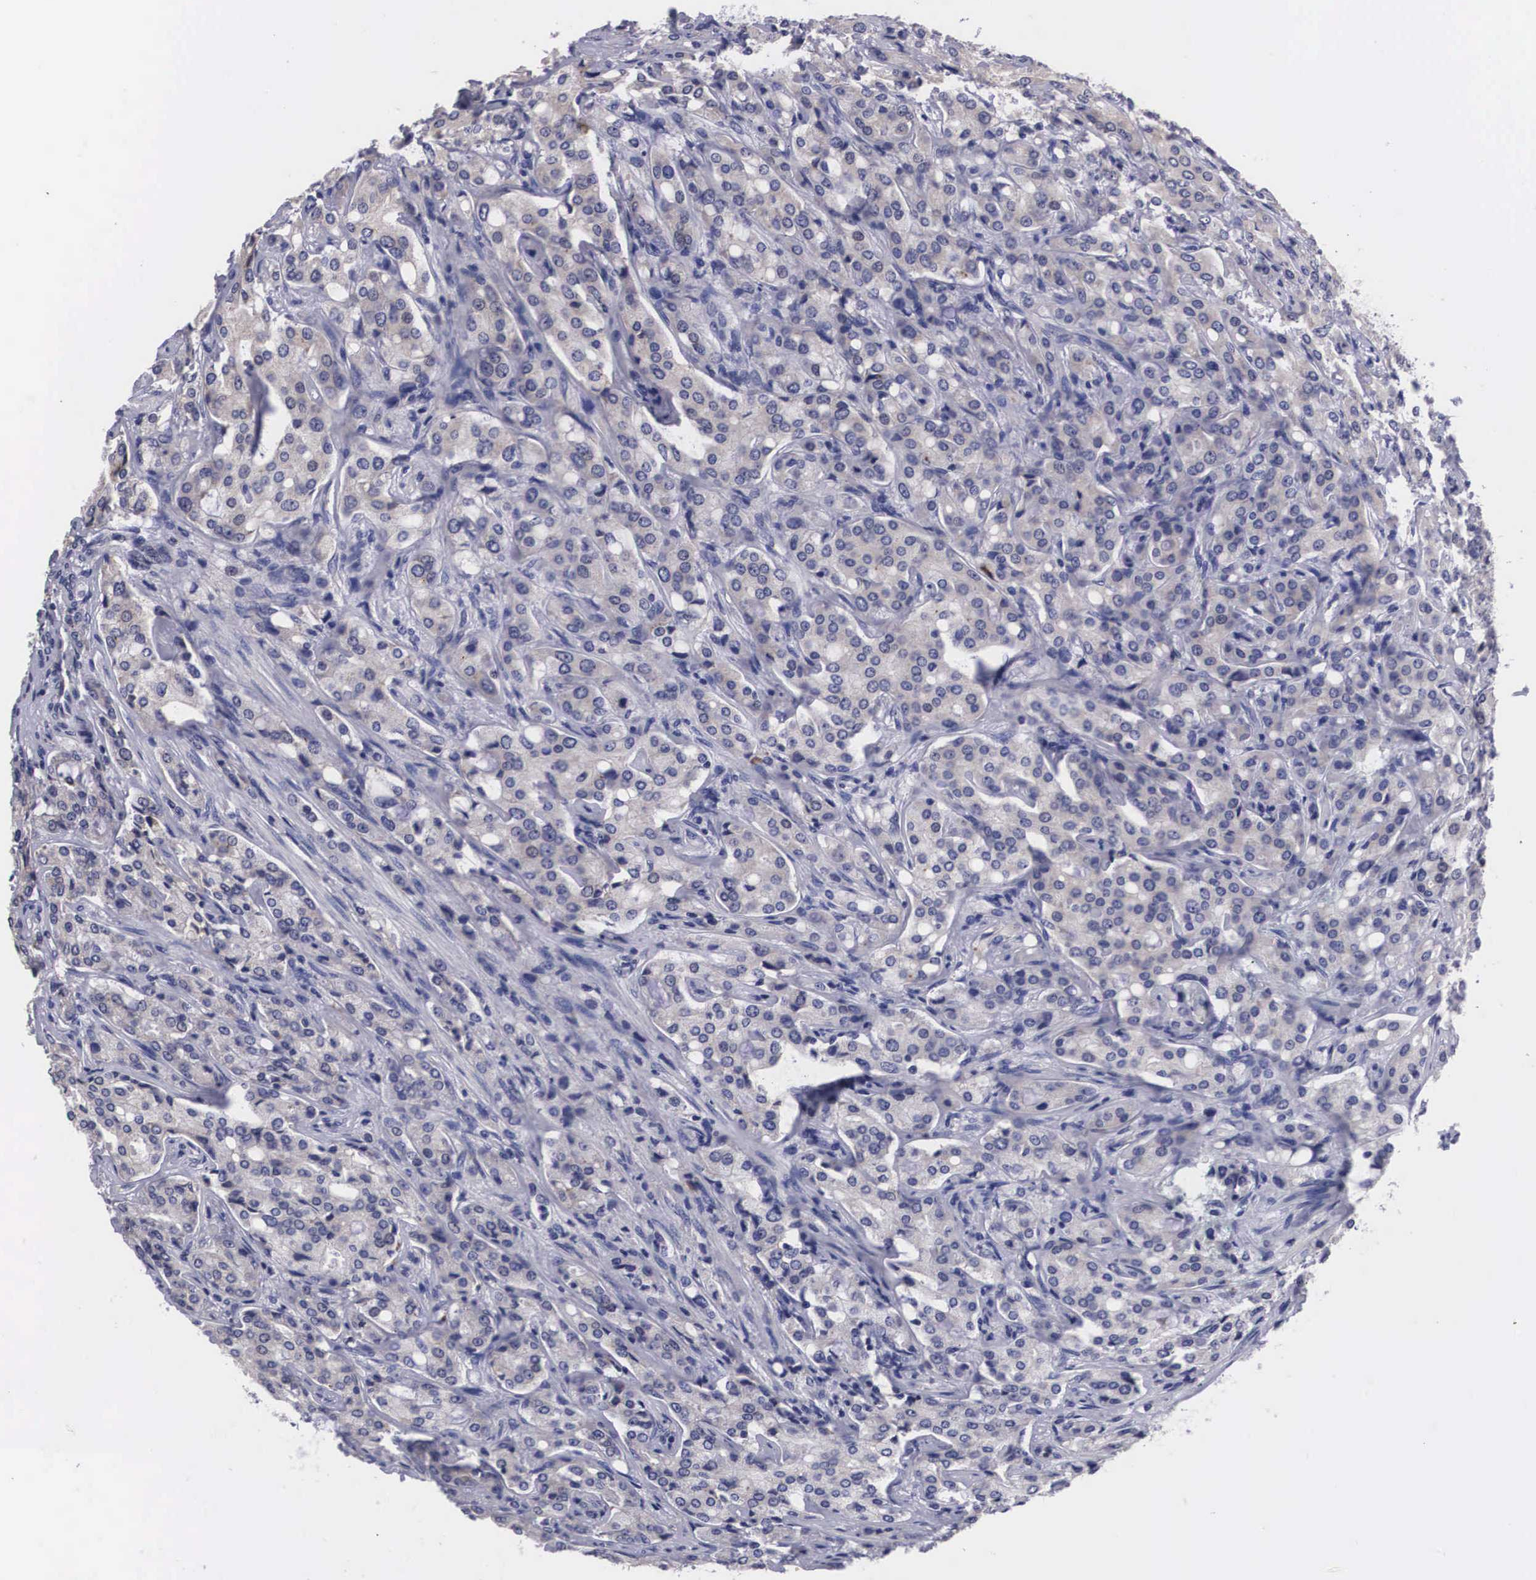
{"staining": {"intensity": "weak", "quantity": "25%-75%", "location": "cytoplasmic/membranous"}, "tissue": "prostate cancer", "cell_type": "Tumor cells", "image_type": "cancer", "snomed": [{"axis": "morphology", "description": "Adenocarcinoma, Medium grade"}, {"axis": "topography", "description": "Prostate"}], "caption": "A photomicrograph of prostate cancer stained for a protein exhibits weak cytoplasmic/membranous brown staining in tumor cells.", "gene": "CRELD2", "patient": {"sex": "male", "age": 72}}